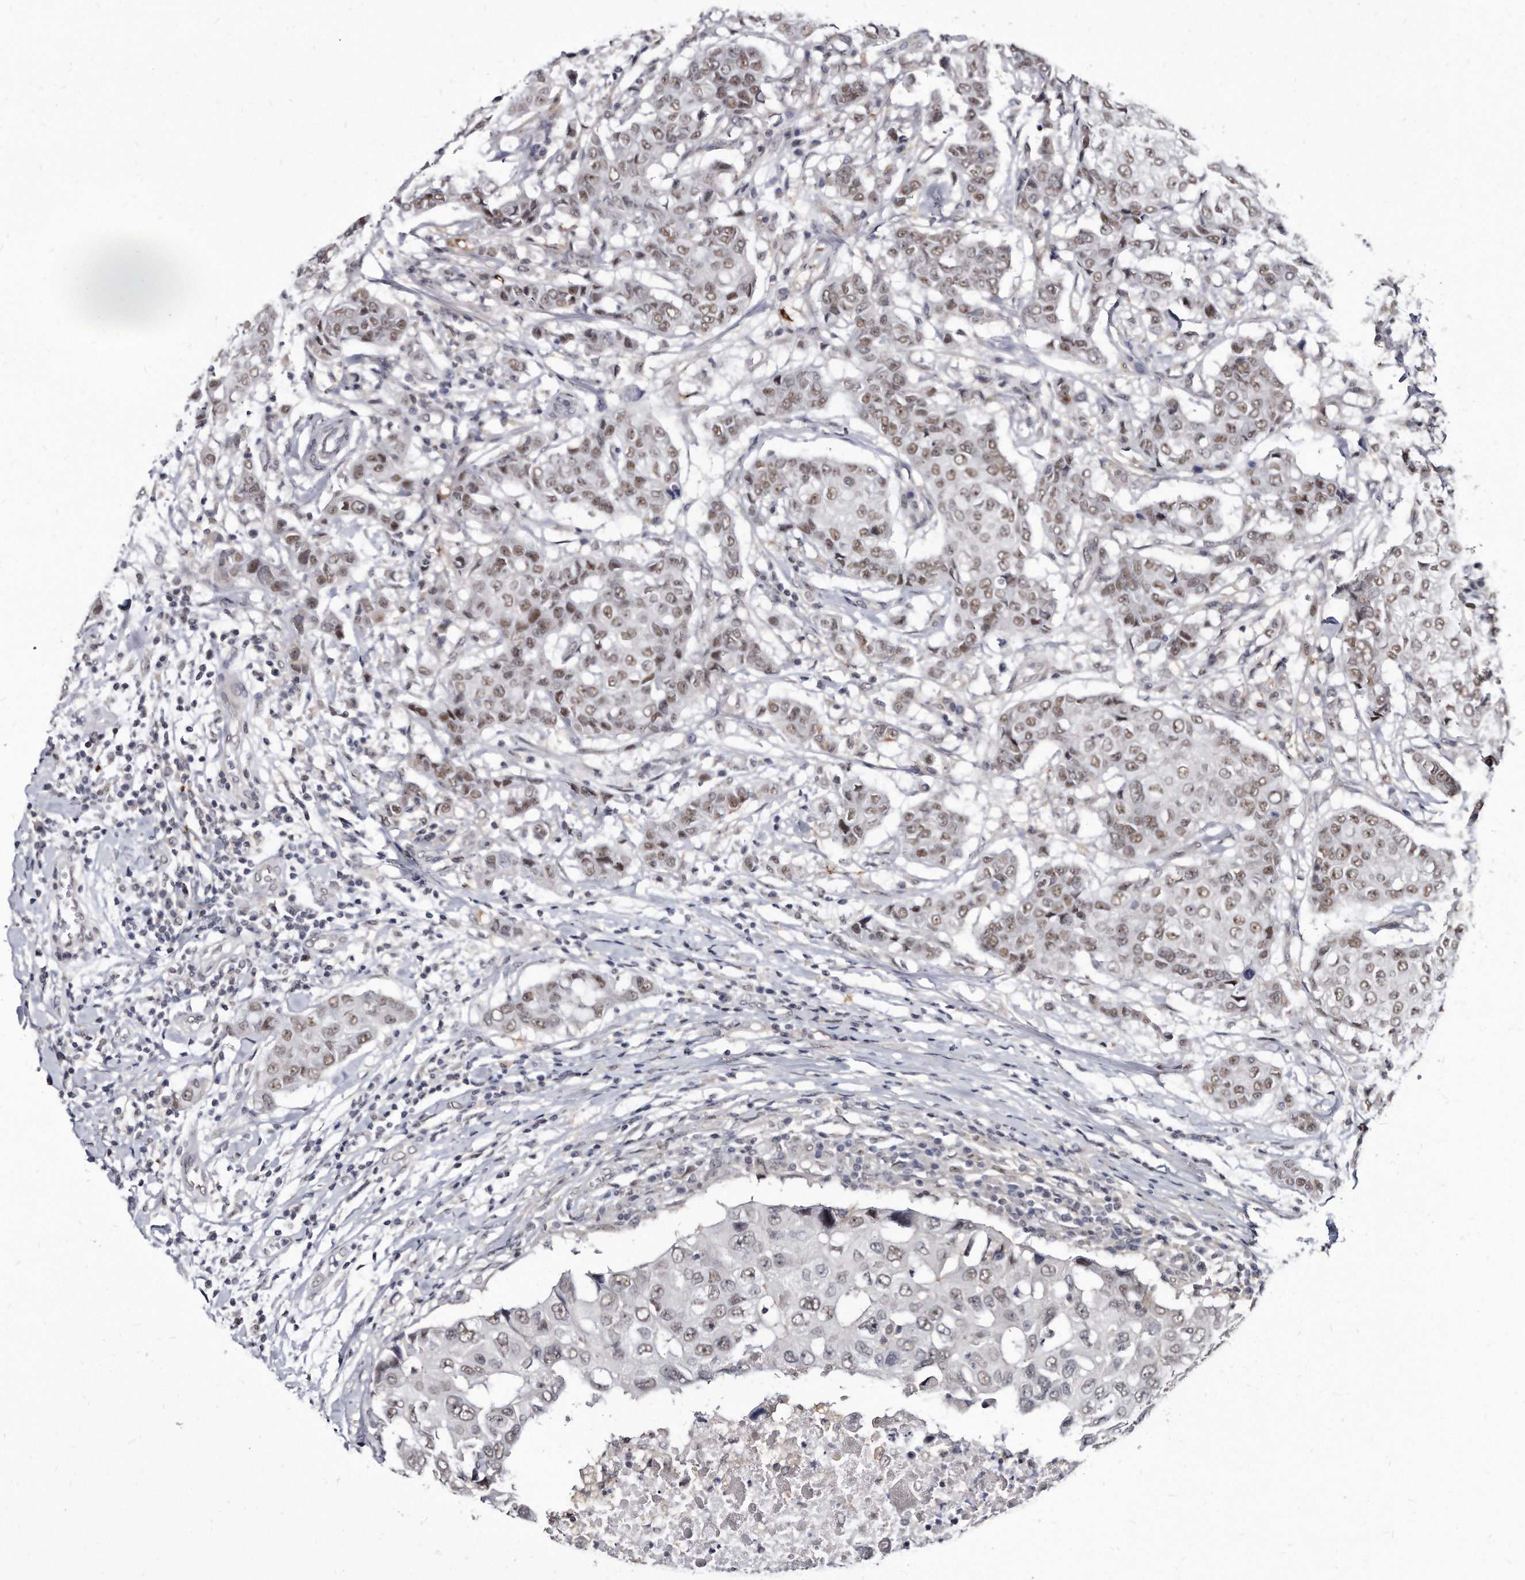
{"staining": {"intensity": "moderate", "quantity": ">75%", "location": "nuclear"}, "tissue": "breast cancer", "cell_type": "Tumor cells", "image_type": "cancer", "snomed": [{"axis": "morphology", "description": "Duct carcinoma"}, {"axis": "topography", "description": "Breast"}], "caption": "About >75% of tumor cells in human breast cancer reveal moderate nuclear protein staining as visualized by brown immunohistochemical staining.", "gene": "KLHDC3", "patient": {"sex": "female", "age": 27}}